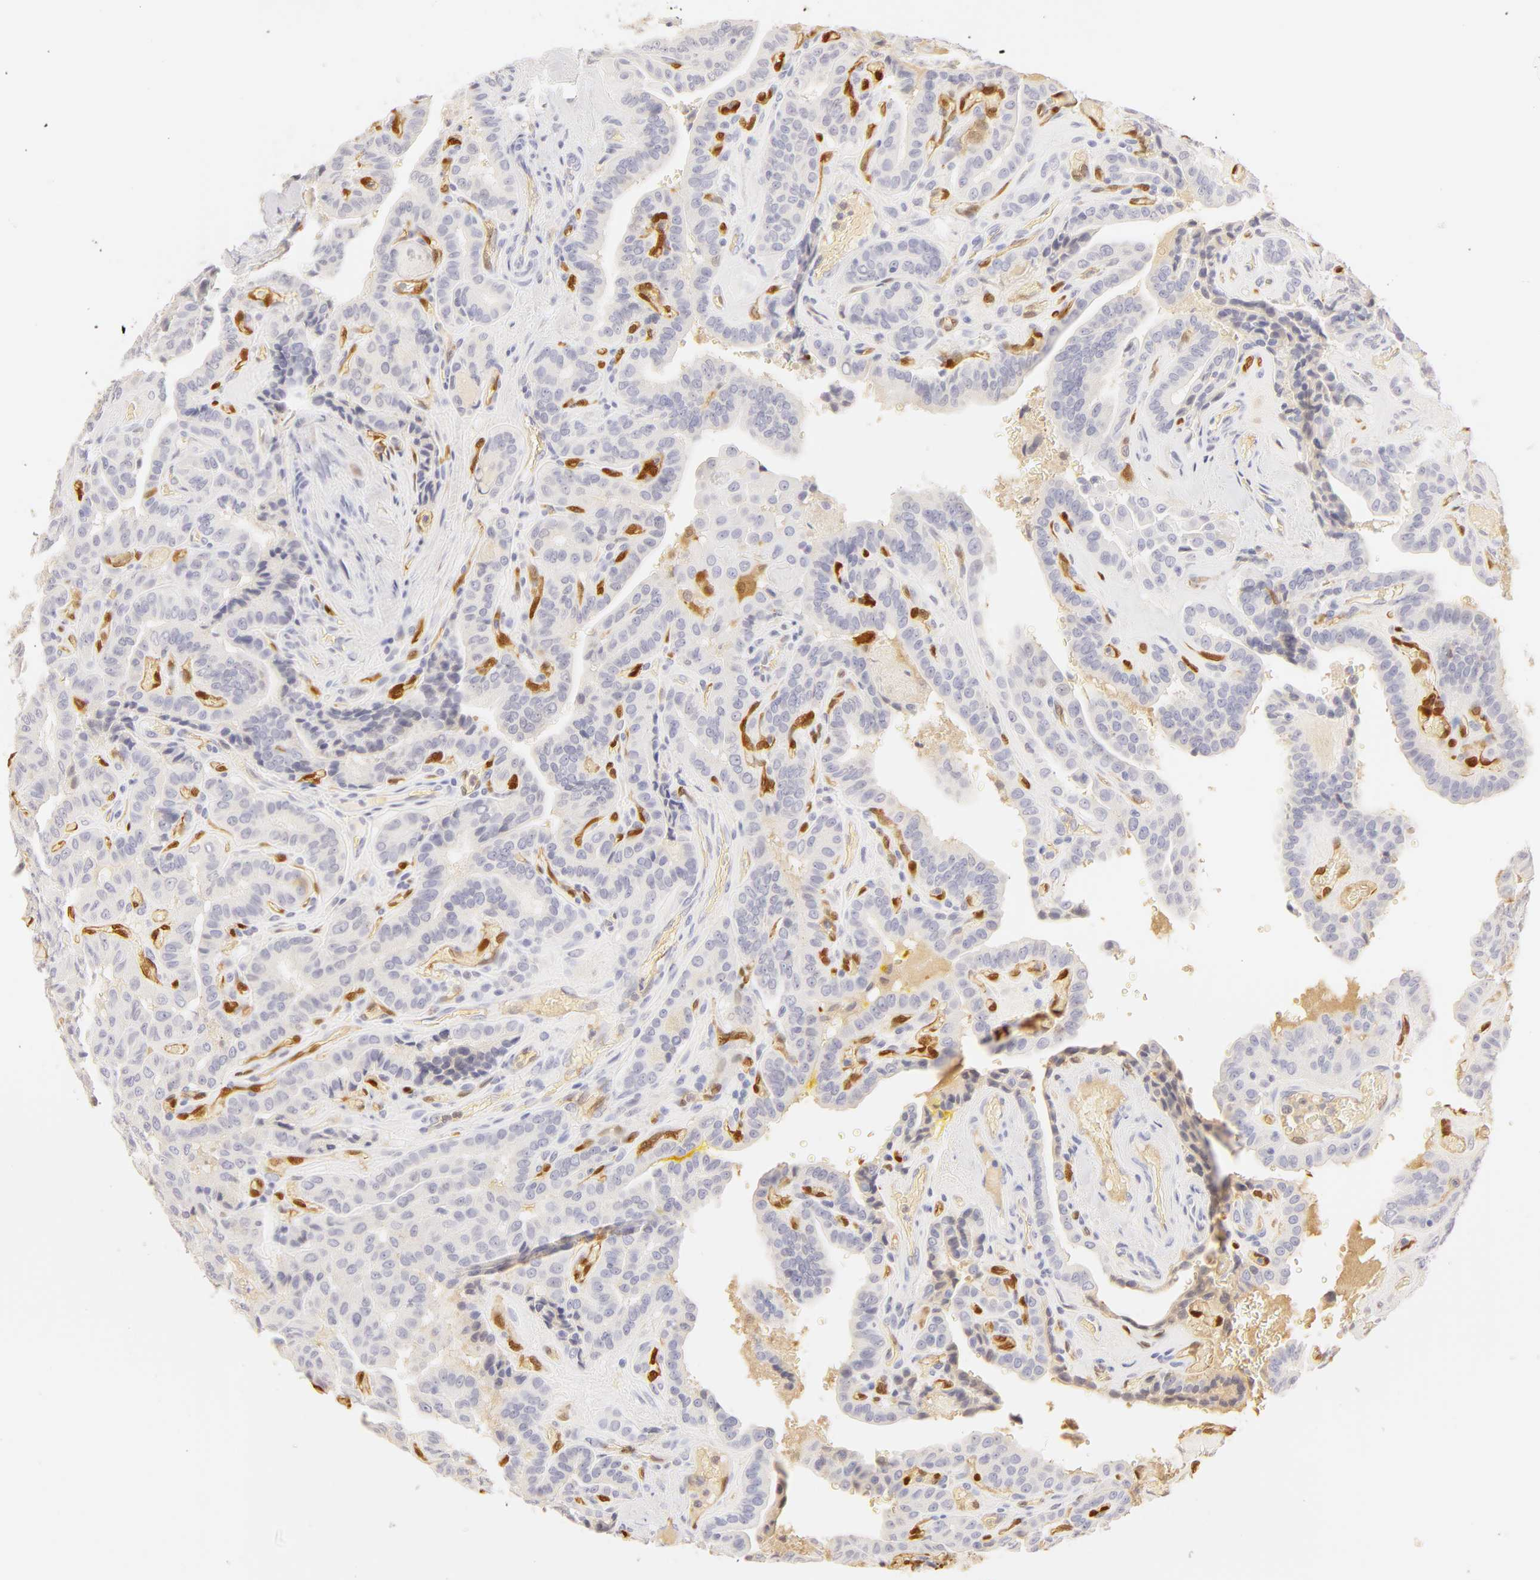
{"staining": {"intensity": "negative", "quantity": "none", "location": "none"}, "tissue": "thyroid cancer", "cell_type": "Tumor cells", "image_type": "cancer", "snomed": [{"axis": "morphology", "description": "Papillary adenocarcinoma, NOS"}, {"axis": "topography", "description": "Thyroid gland"}], "caption": "Papillary adenocarcinoma (thyroid) stained for a protein using immunohistochemistry reveals no expression tumor cells.", "gene": "CA2", "patient": {"sex": "male", "age": 87}}